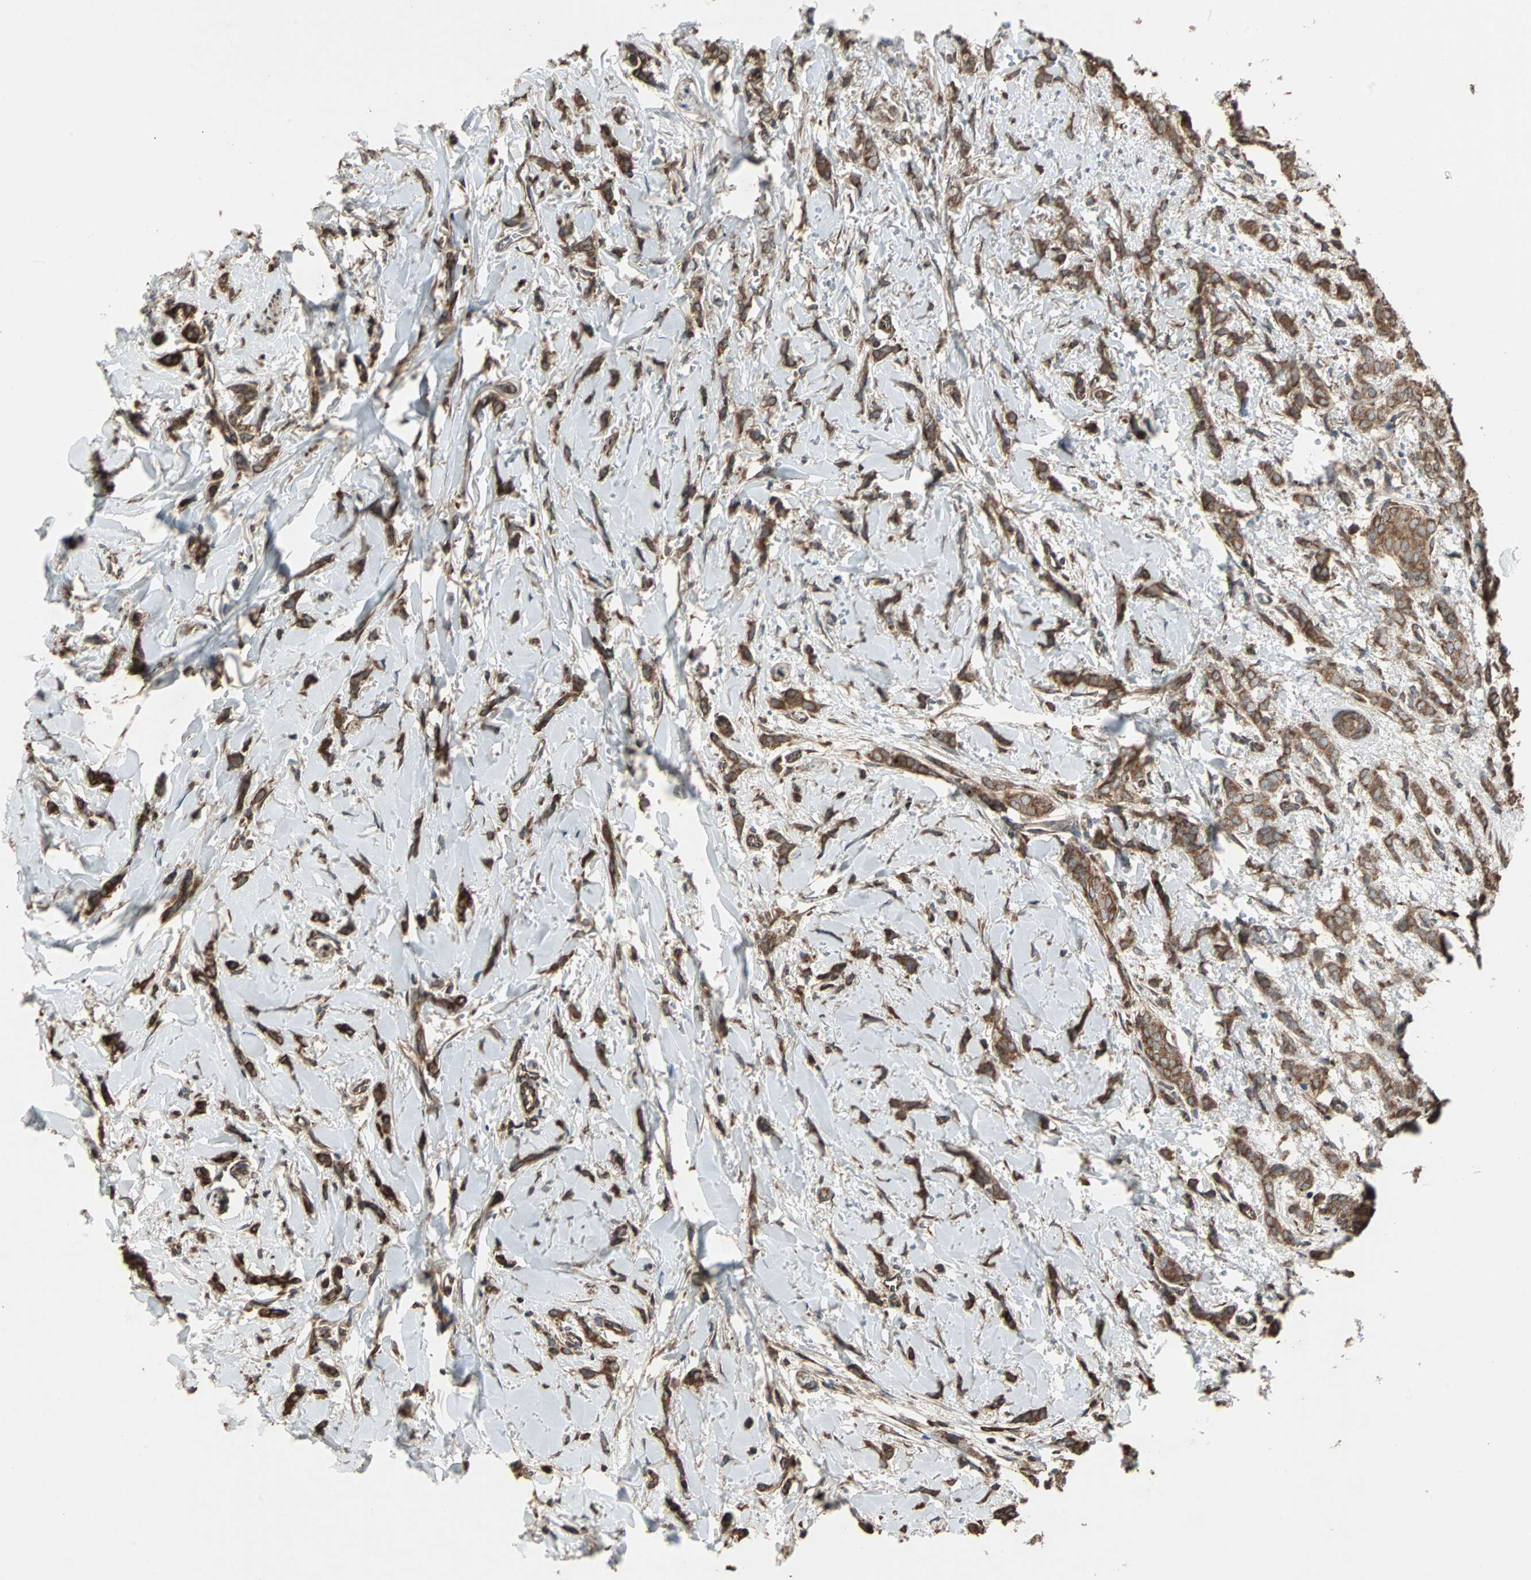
{"staining": {"intensity": "strong", "quantity": ">75%", "location": "cytoplasmic/membranous"}, "tissue": "breast cancer", "cell_type": "Tumor cells", "image_type": "cancer", "snomed": [{"axis": "morphology", "description": "Lobular carcinoma"}, {"axis": "topography", "description": "Skin"}, {"axis": "topography", "description": "Breast"}], "caption": "Protein staining demonstrates strong cytoplasmic/membranous staining in about >75% of tumor cells in breast lobular carcinoma. The protein of interest is shown in brown color, while the nuclei are stained blue.", "gene": "RAB7A", "patient": {"sex": "female", "age": 46}}